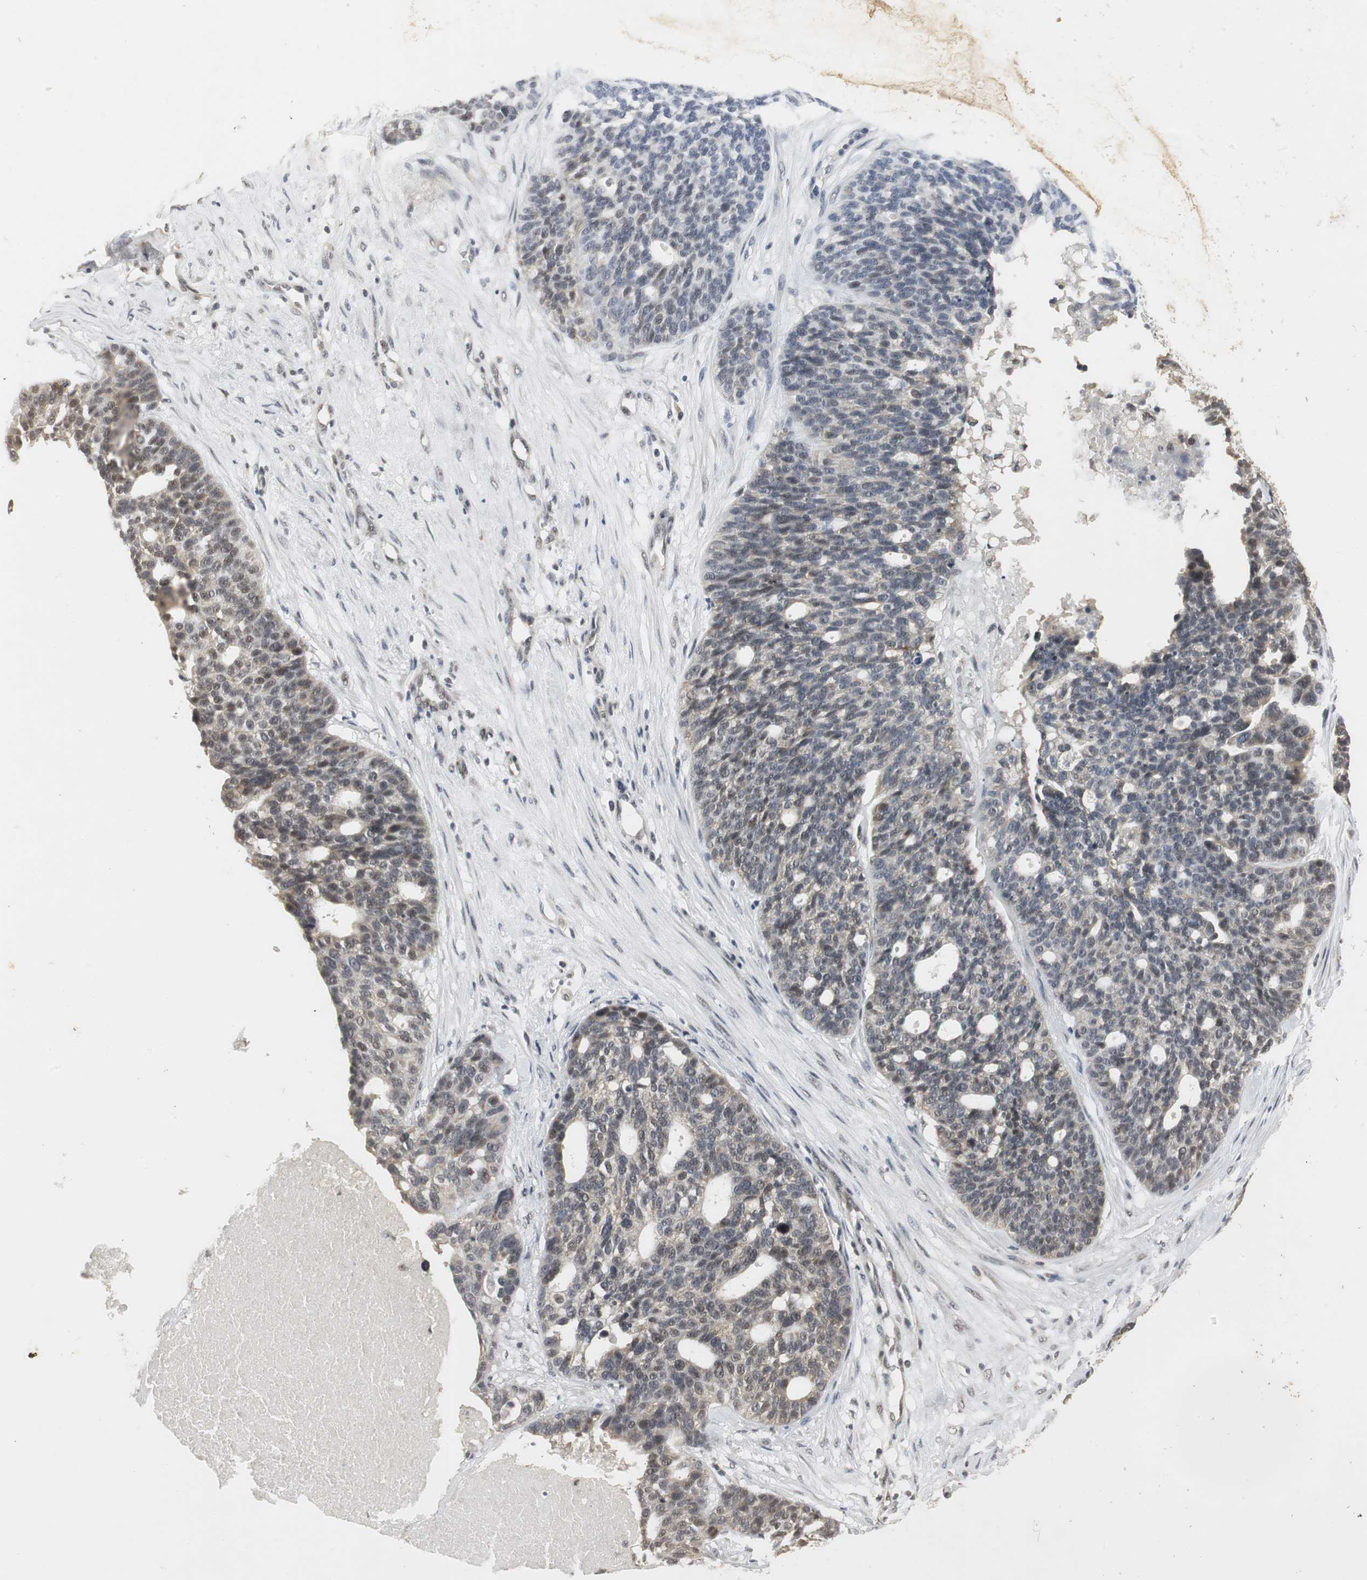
{"staining": {"intensity": "weak", "quantity": "<25%", "location": "nuclear"}, "tissue": "ovarian cancer", "cell_type": "Tumor cells", "image_type": "cancer", "snomed": [{"axis": "morphology", "description": "Cystadenocarcinoma, serous, NOS"}, {"axis": "topography", "description": "Ovary"}], "caption": "IHC micrograph of human ovarian cancer stained for a protein (brown), which exhibits no positivity in tumor cells.", "gene": "ELOA", "patient": {"sex": "female", "age": 59}}